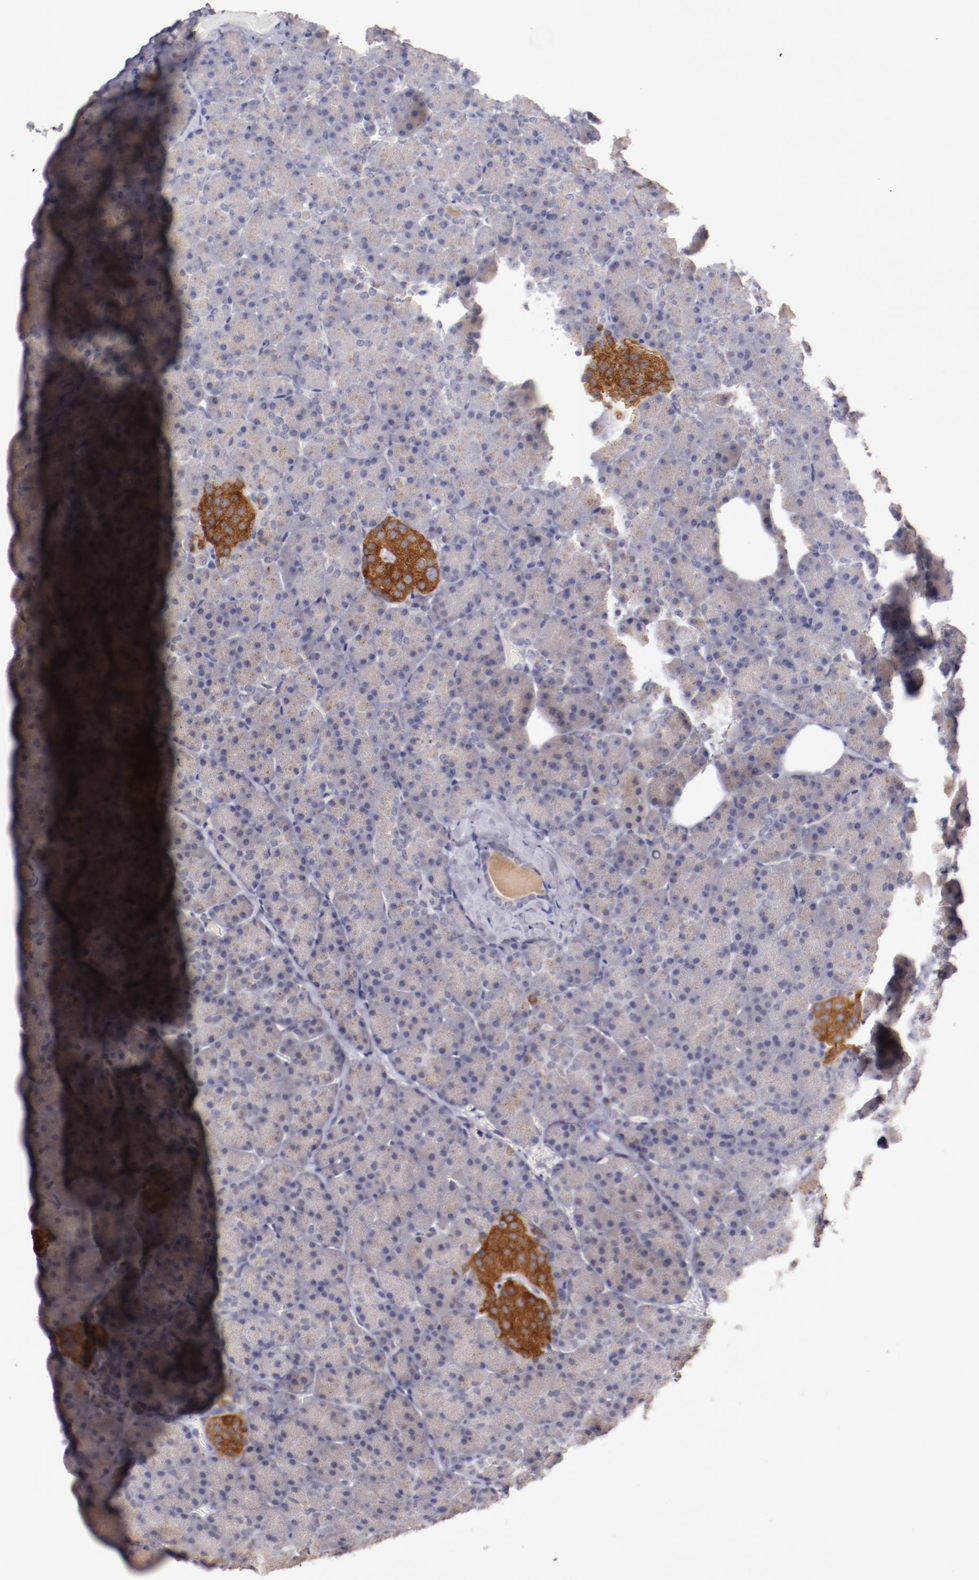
{"staining": {"intensity": "weak", "quantity": ">75%", "location": "cytoplasmic/membranous"}, "tissue": "pancreas", "cell_type": "Exocrine glandular cells", "image_type": "normal", "snomed": [{"axis": "morphology", "description": "Normal tissue, NOS"}, {"axis": "topography", "description": "Pancreas"}], "caption": "Pancreas stained for a protein (brown) shows weak cytoplasmic/membranous positive staining in about >75% of exocrine glandular cells.", "gene": "SYP", "patient": {"sex": "female", "age": 35}}